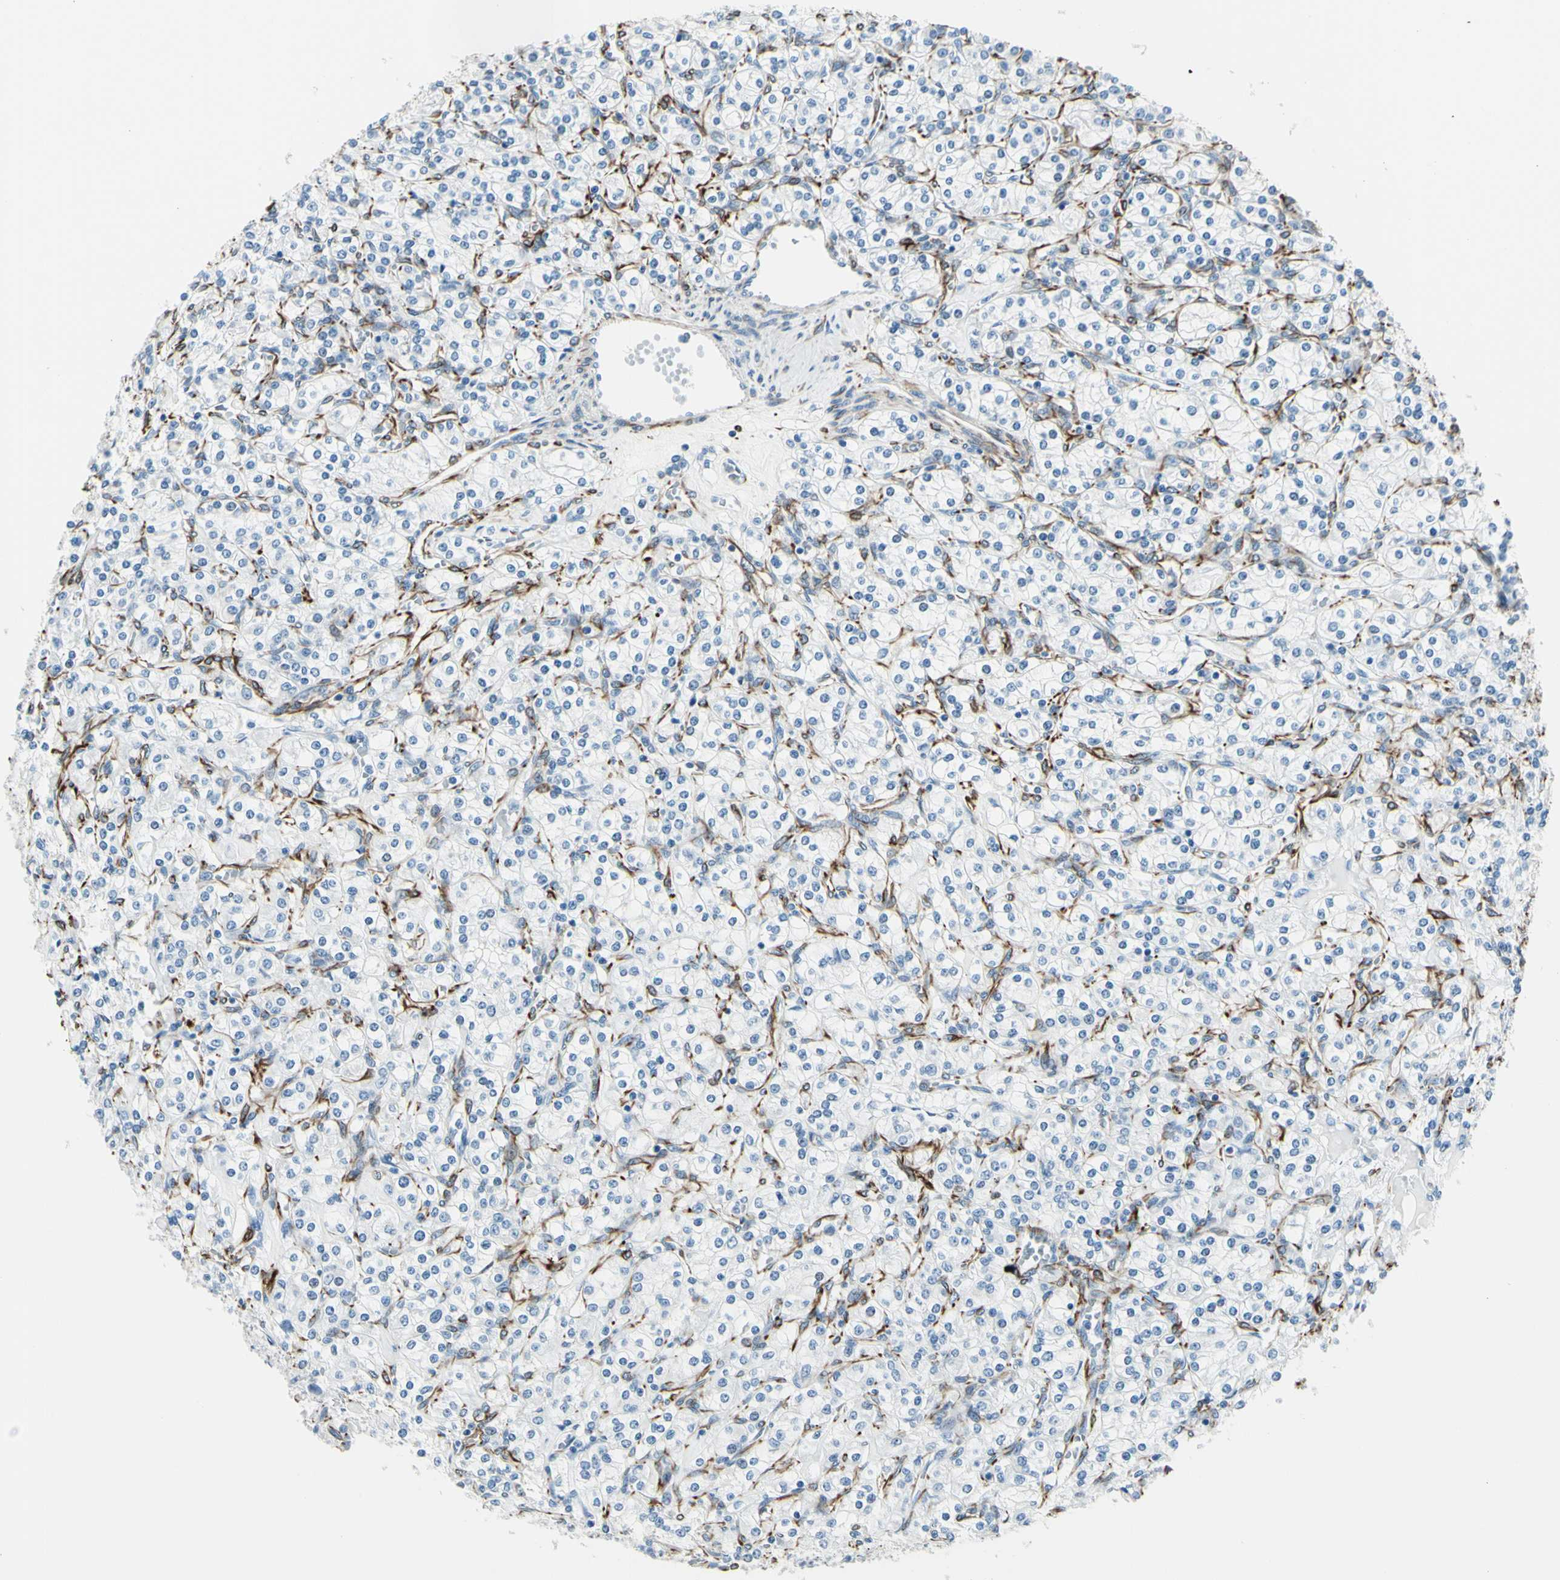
{"staining": {"intensity": "negative", "quantity": "none", "location": "none"}, "tissue": "renal cancer", "cell_type": "Tumor cells", "image_type": "cancer", "snomed": [{"axis": "morphology", "description": "Adenocarcinoma, NOS"}, {"axis": "topography", "description": "Kidney"}], "caption": "Renal cancer was stained to show a protein in brown. There is no significant staining in tumor cells.", "gene": "PTH2R", "patient": {"sex": "male", "age": 77}}